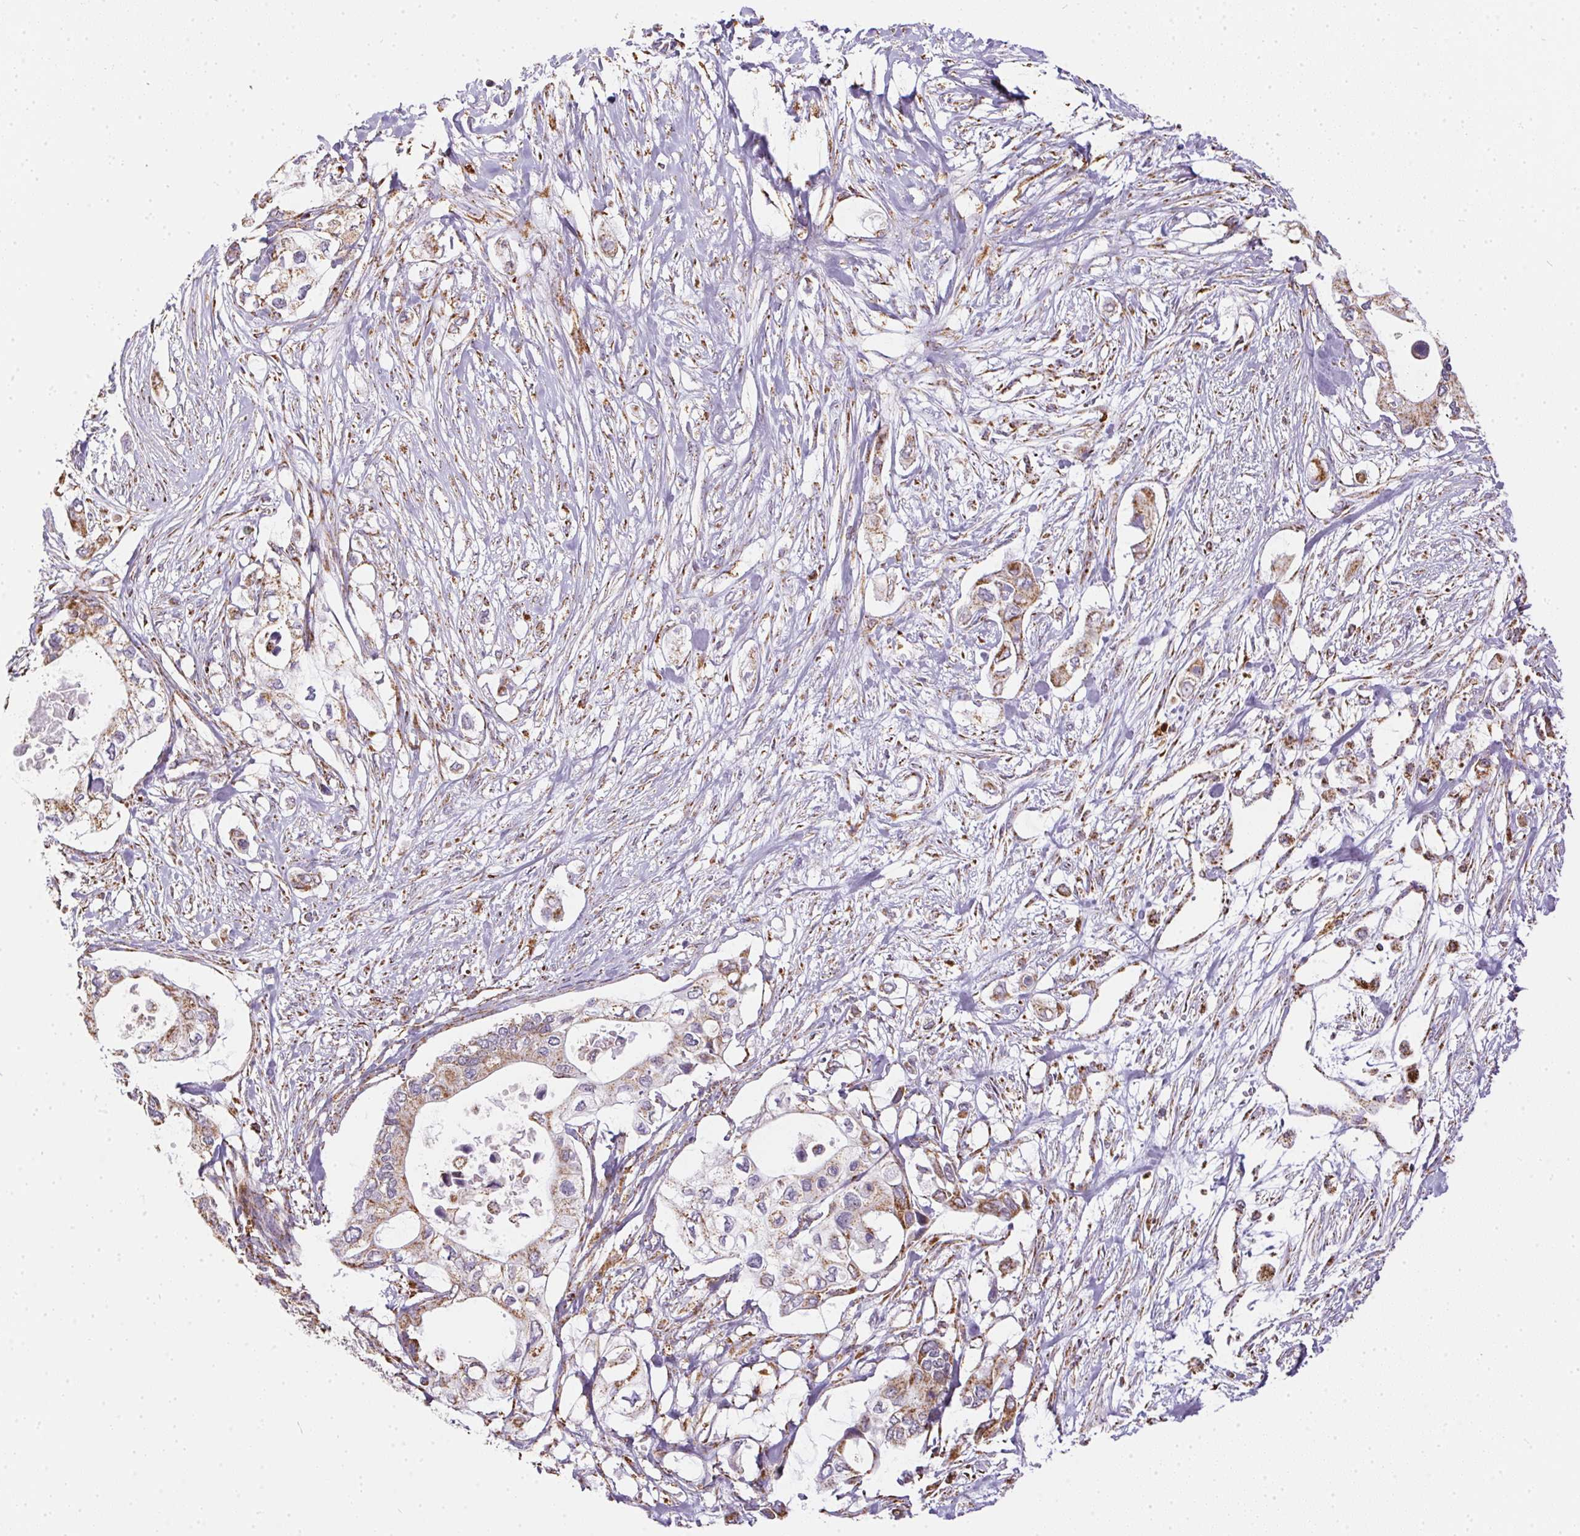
{"staining": {"intensity": "moderate", "quantity": ">75%", "location": "cytoplasmic/membranous"}, "tissue": "pancreatic cancer", "cell_type": "Tumor cells", "image_type": "cancer", "snomed": [{"axis": "morphology", "description": "Adenocarcinoma, NOS"}, {"axis": "topography", "description": "Pancreas"}], "caption": "Human pancreatic adenocarcinoma stained with a brown dye shows moderate cytoplasmic/membranous positive staining in about >75% of tumor cells.", "gene": "MAPK11", "patient": {"sex": "female", "age": 63}}